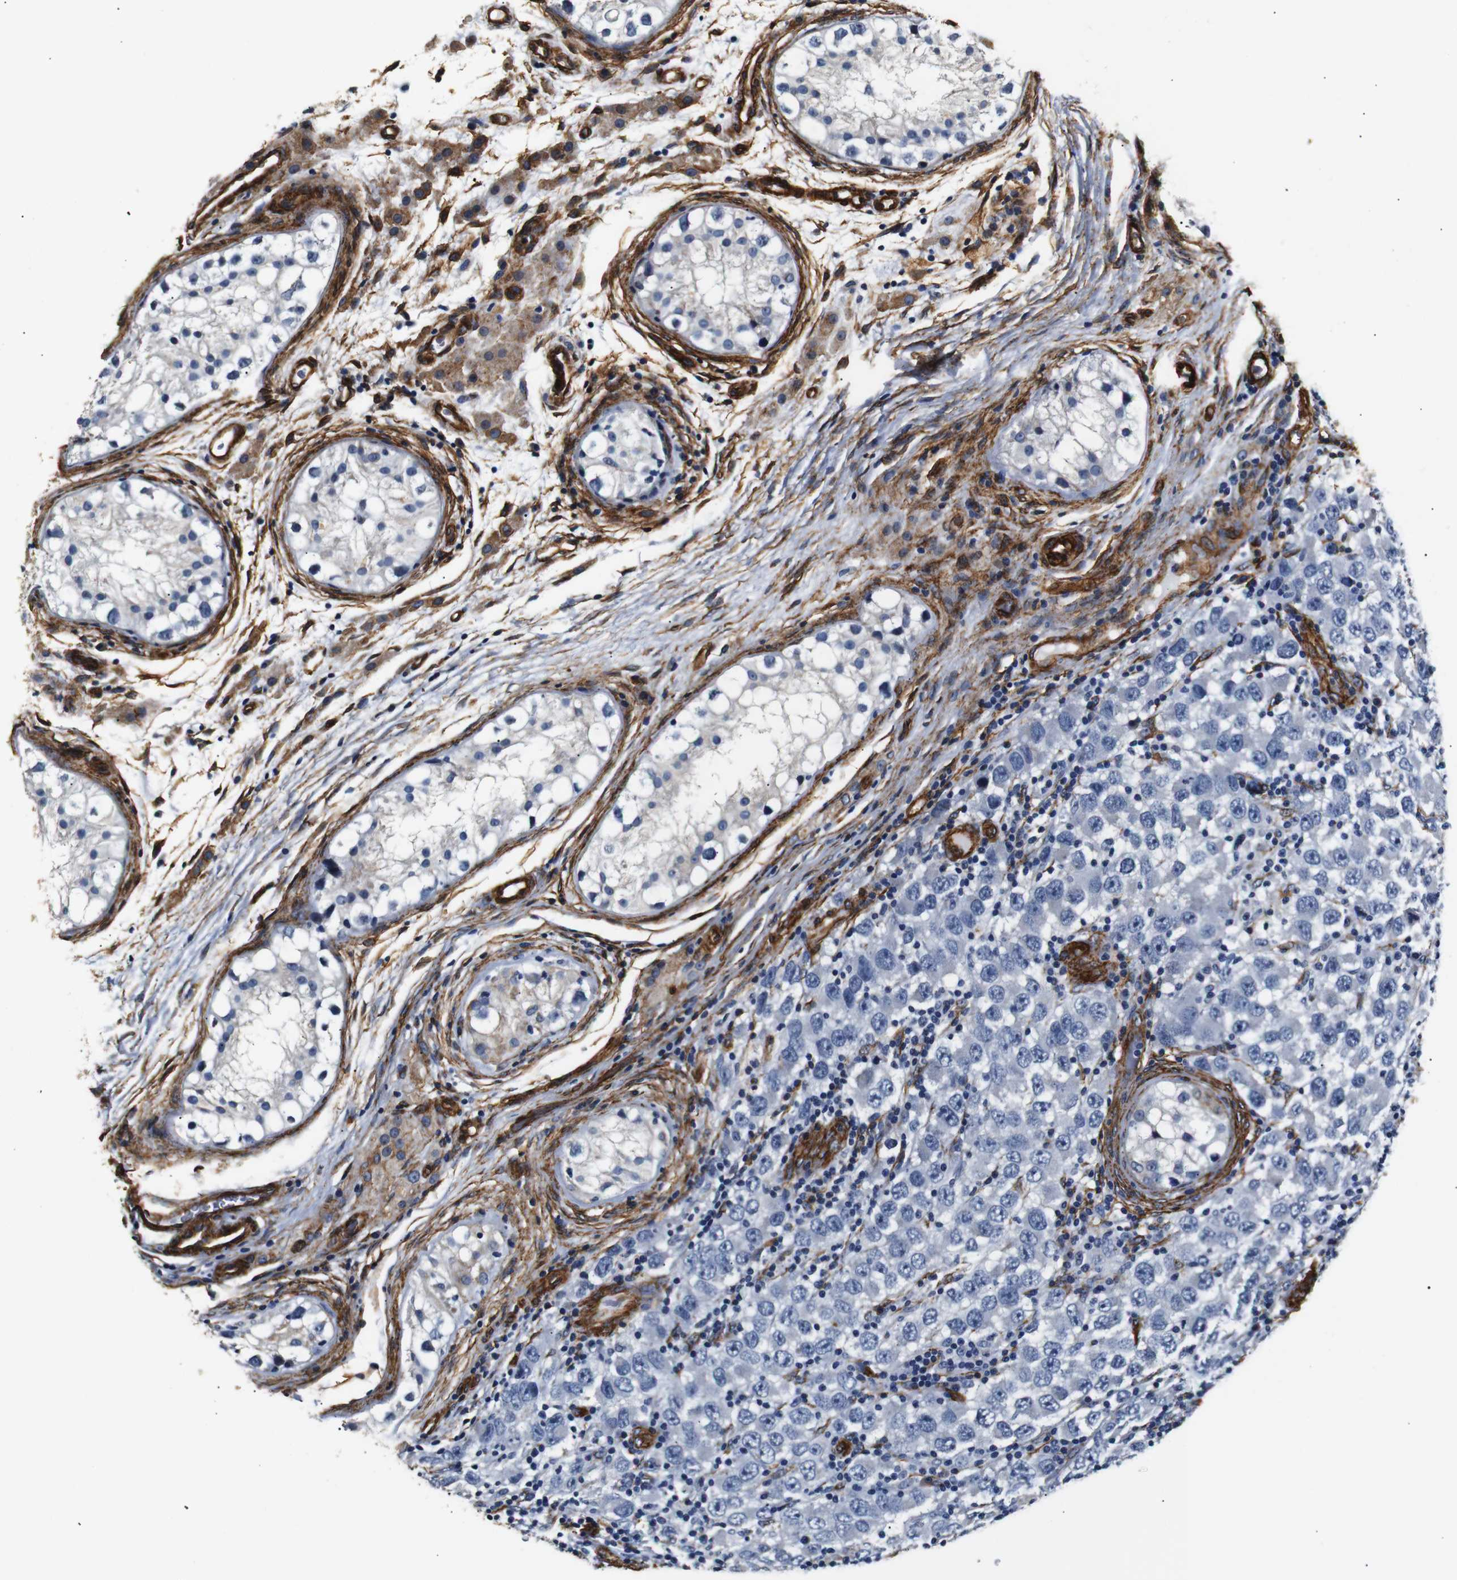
{"staining": {"intensity": "negative", "quantity": "none", "location": "none"}, "tissue": "testis cancer", "cell_type": "Tumor cells", "image_type": "cancer", "snomed": [{"axis": "morphology", "description": "Carcinoma, Embryonal, NOS"}, {"axis": "topography", "description": "Testis"}], "caption": "The histopathology image reveals no significant staining in tumor cells of testis cancer. The staining is performed using DAB (3,3'-diaminobenzidine) brown chromogen with nuclei counter-stained in using hematoxylin.", "gene": "CAV2", "patient": {"sex": "male", "age": 21}}